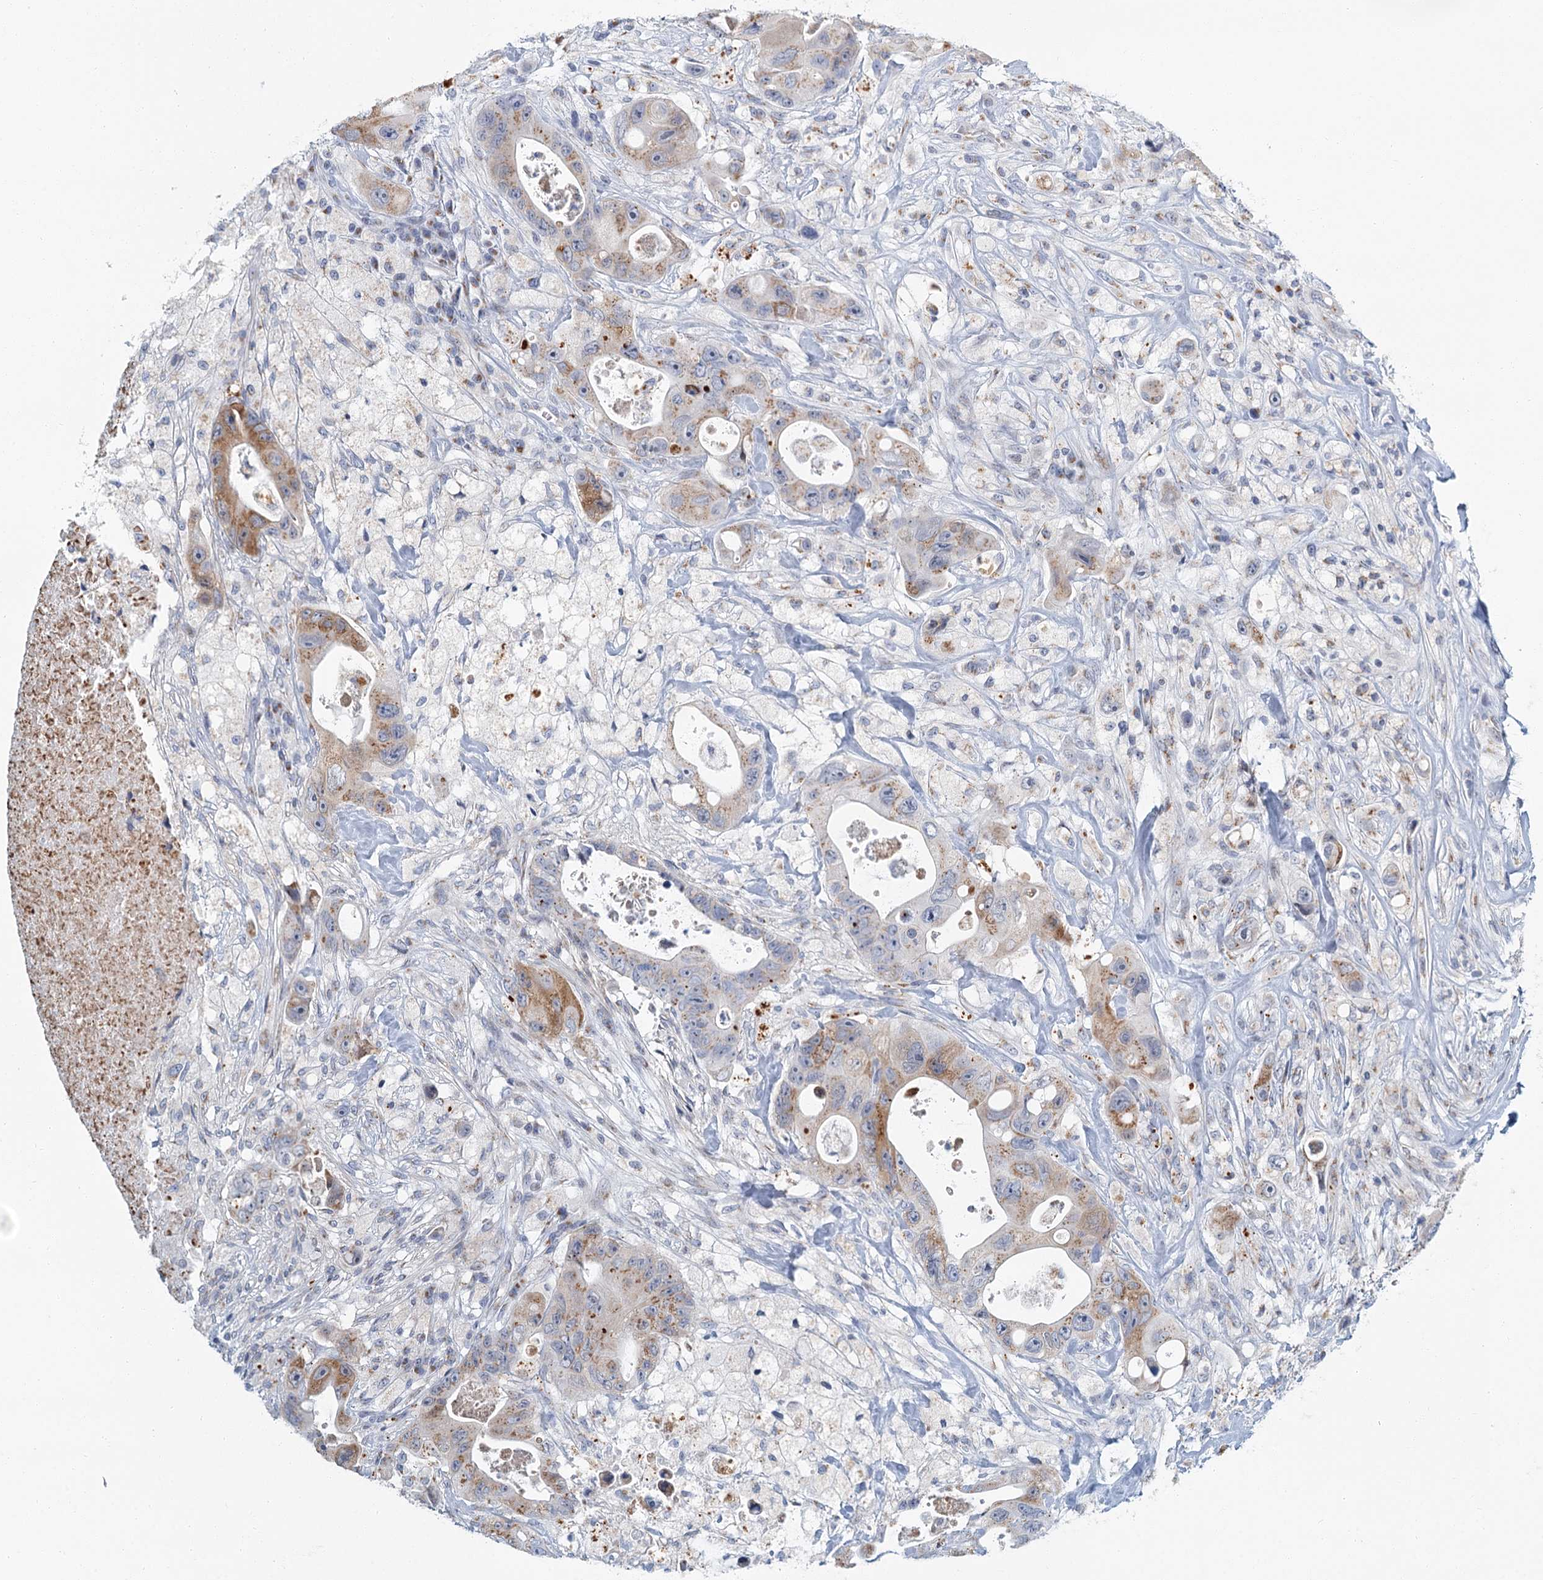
{"staining": {"intensity": "moderate", "quantity": ">75%", "location": "cytoplasmic/membranous"}, "tissue": "colorectal cancer", "cell_type": "Tumor cells", "image_type": "cancer", "snomed": [{"axis": "morphology", "description": "Adenocarcinoma, NOS"}, {"axis": "topography", "description": "Colon"}], "caption": "Tumor cells demonstrate medium levels of moderate cytoplasmic/membranous expression in about >75% of cells in colorectal cancer.", "gene": "ZNF527", "patient": {"sex": "female", "age": 46}}